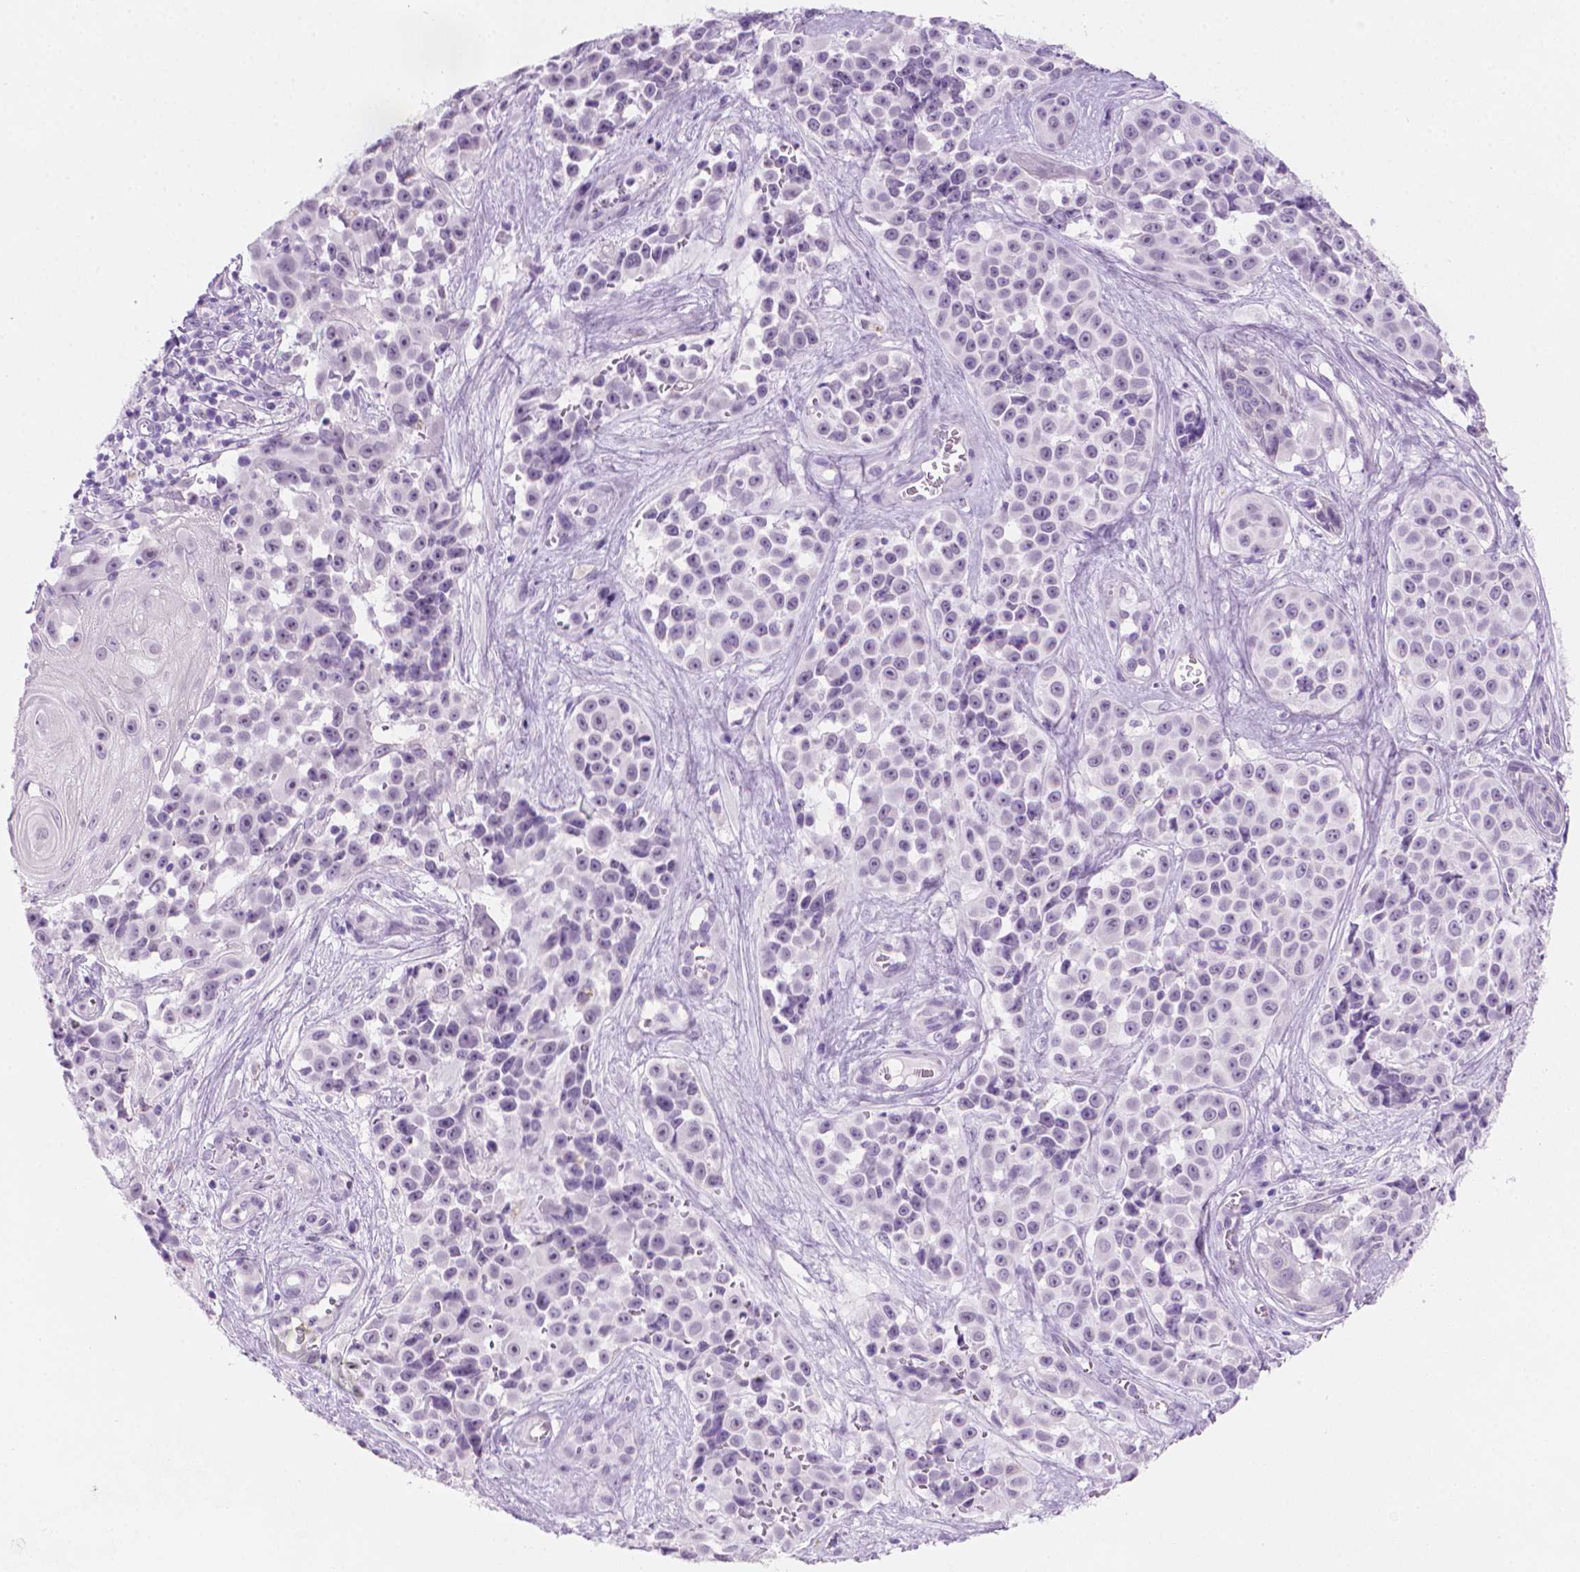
{"staining": {"intensity": "negative", "quantity": "none", "location": "none"}, "tissue": "melanoma", "cell_type": "Tumor cells", "image_type": "cancer", "snomed": [{"axis": "morphology", "description": "Malignant melanoma, NOS"}, {"axis": "topography", "description": "Skin"}], "caption": "IHC photomicrograph of human melanoma stained for a protein (brown), which demonstrates no positivity in tumor cells. (DAB (3,3'-diaminobenzidine) immunohistochemistry, high magnification).", "gene": "TTC29", "patient": {"sex": "female", "age": 88}}